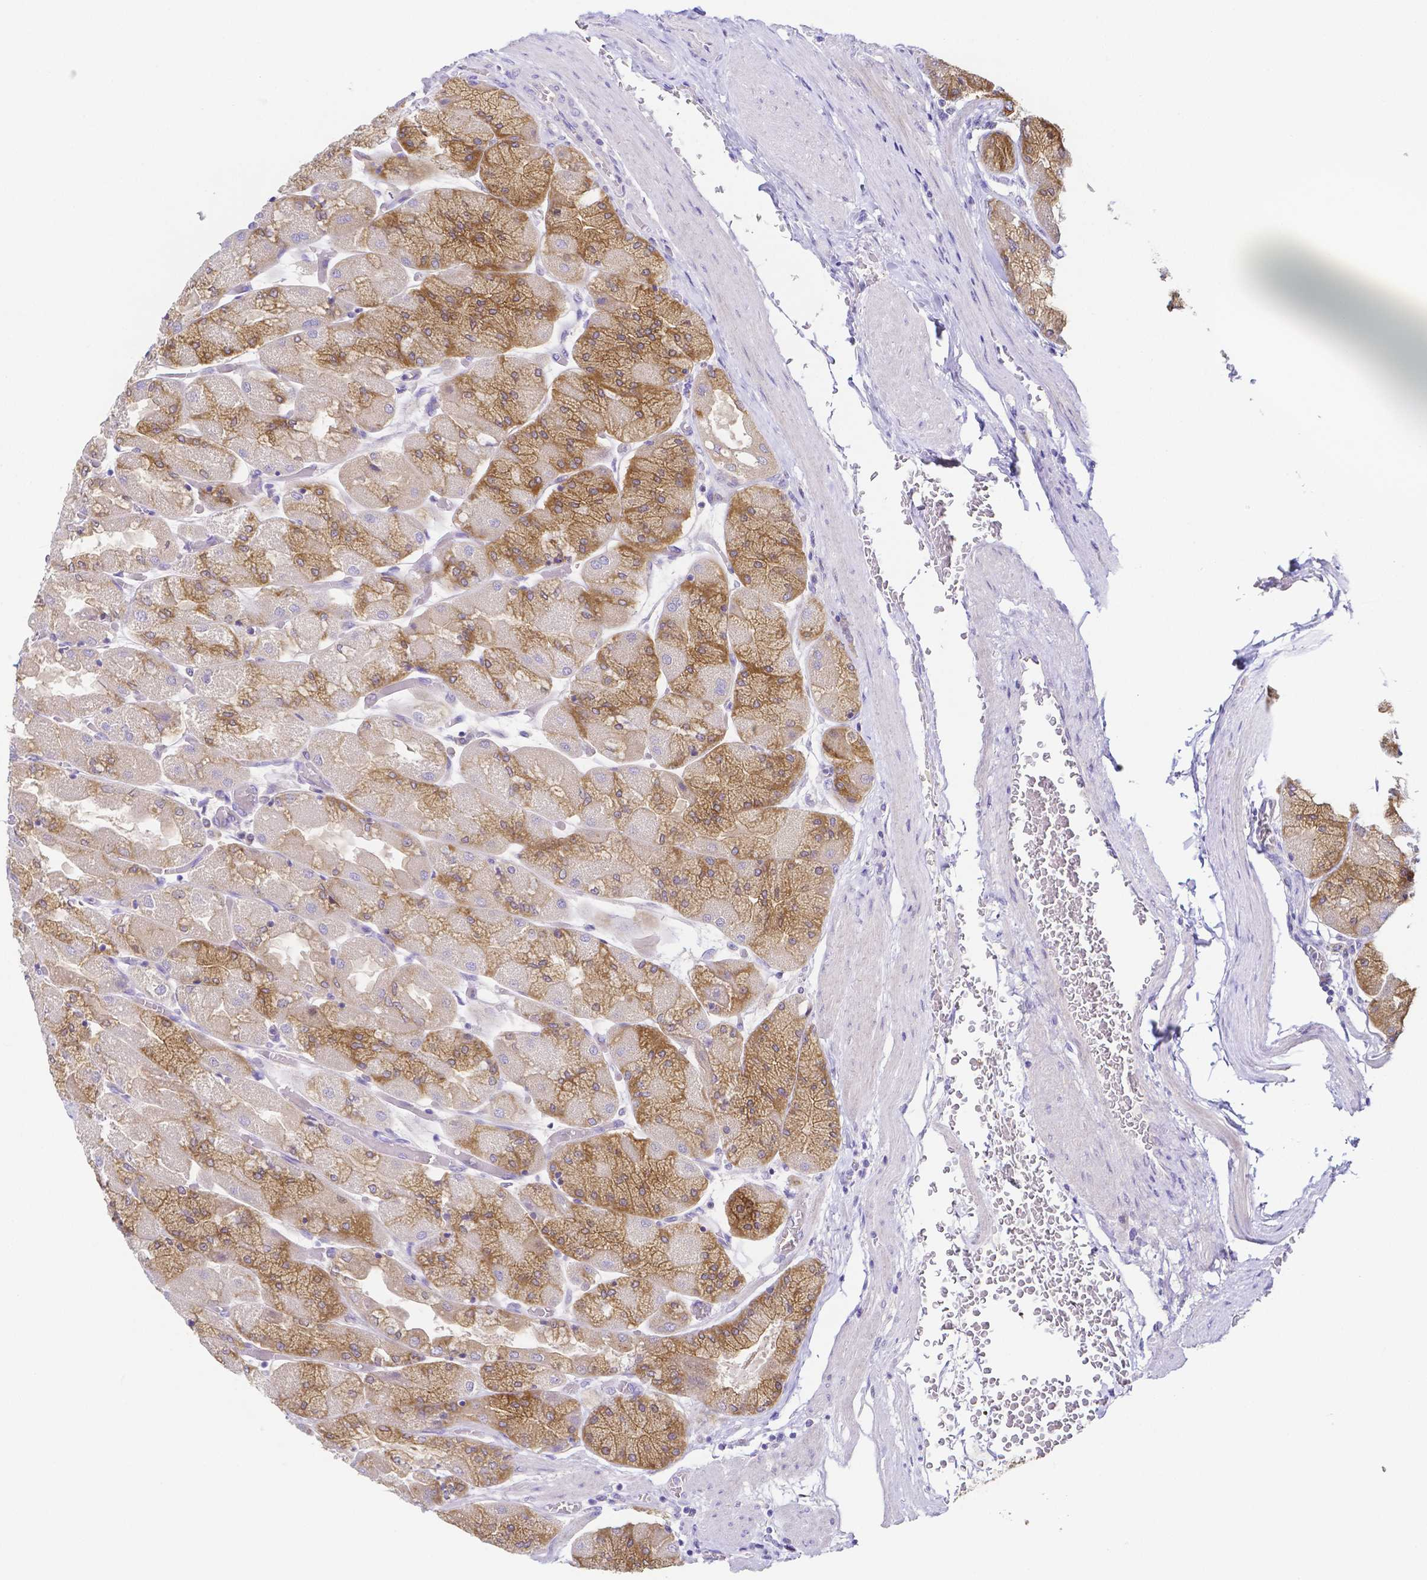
{"staining": {"intensity": "moderate", "quantity": "25%-75%", "location": "cytoplasmic/membranous"}, "tissue": "stomach", "cell_type": "Glandular cells", "image_type": "normal", "snomed": [{"axis": "morphology", "description": "Normal tissue, NOS"}, {"axis": "topography", "description": "Stomach"}], "caption": "Immunohistochemistry (IHC) image of unremarkable stomach stained for a protein (brown), which shows medium levels of moderate cytoplasmic/membranous staining in approximately 25%-75% of glandular cells.", "gene": "PKP3", "patient": {"sex": "female", "age": 61}}